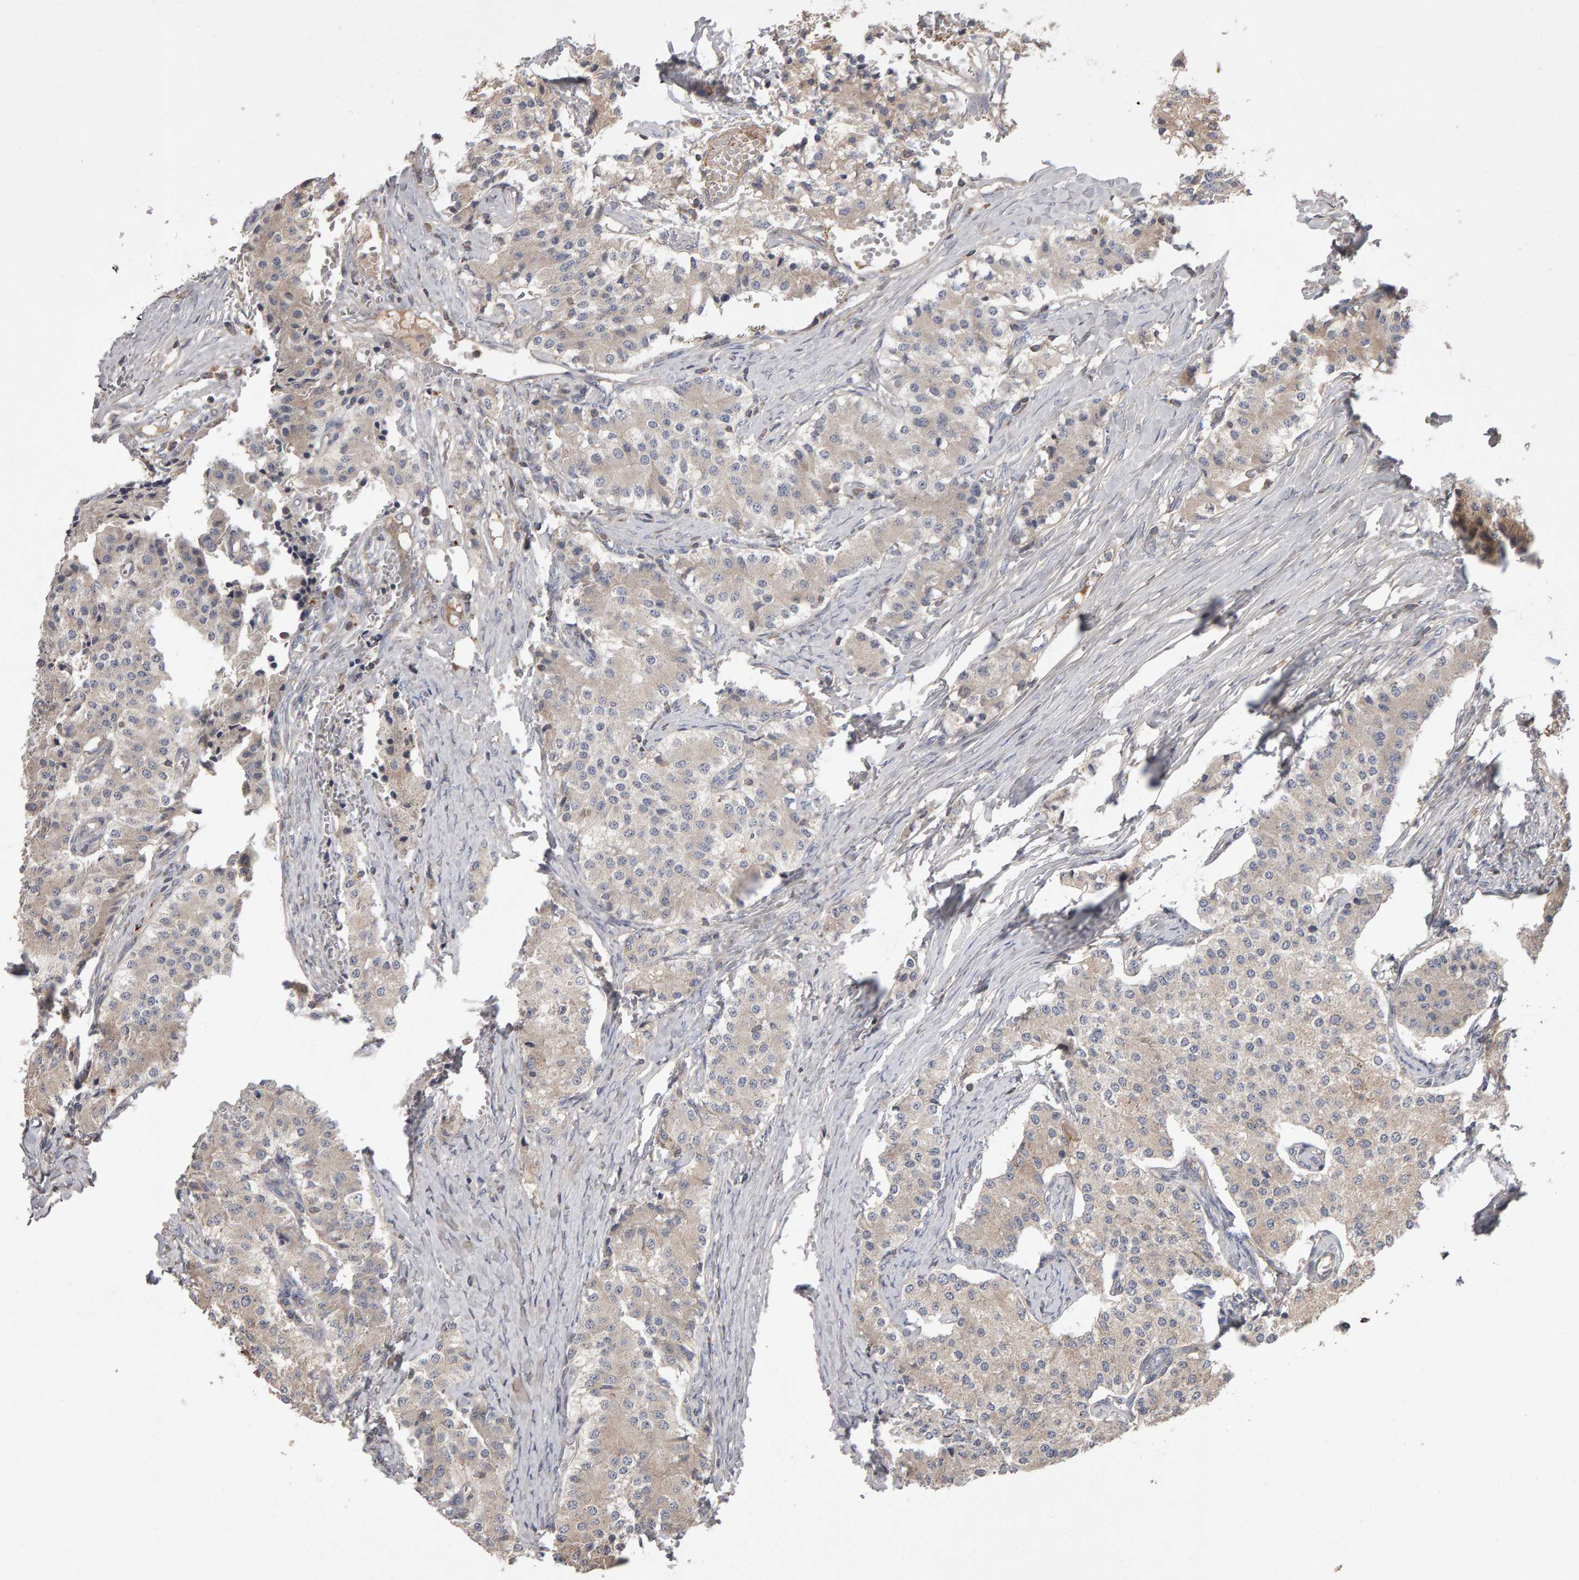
{"staining": {"intensity": "negative", "quantity": "none", "location": "none"}, "tissue": "carcinoid", "cell_type": "Tumor cells", "image_type": "cancer", "snomed": [{"axis": "morphology", "description": "Carcinoid, malignant, NOS"}, {"axis": "topography", "description": "Colon"}], "caption": "This is an IHC photomicrograph of human carcinoid (malignant). There is no expression in tumor cells.", "gene": "PGS1", "patient": {"sex": "female", "age": 52}}